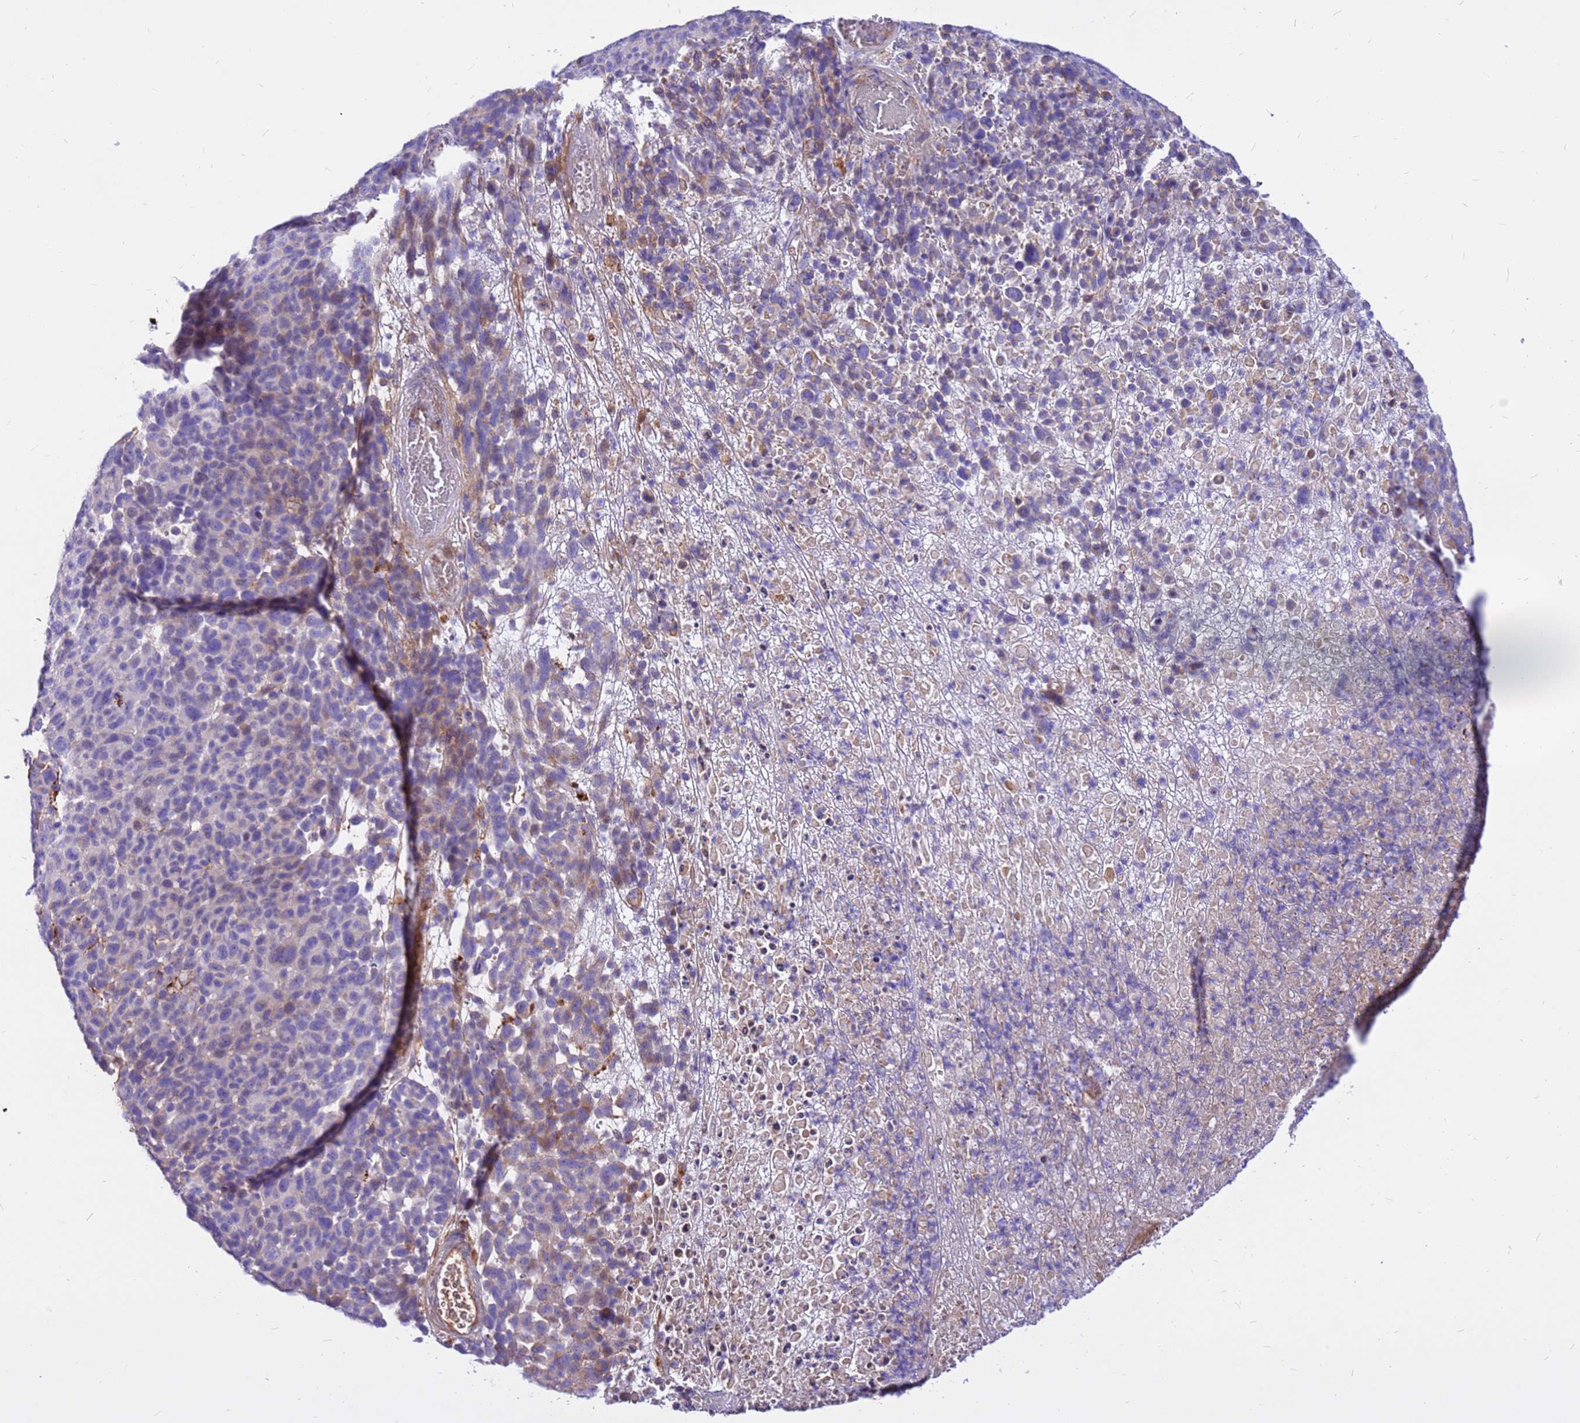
{"staining": {"intensity": "moderate", "quantity": "<25%", "location": "cytoplasmic/membranous"}, "tissue": "melanoma", "cell_type": "Tumor cells", "image_type": "cancer", "snomed": [{"axis": "morphology", "description": "Malignant melanoma, NOS"}, {"axis": "topography", "description": "Skin"}], "caption": "Immunohistochemistry (IHC) of human melanoma exhibits low levels of moderate cytoplasmic/membranous staining in about <25% of tumor cells.", "gene": "CRHBP", "patient": {"sex": "male", "age": 49}}